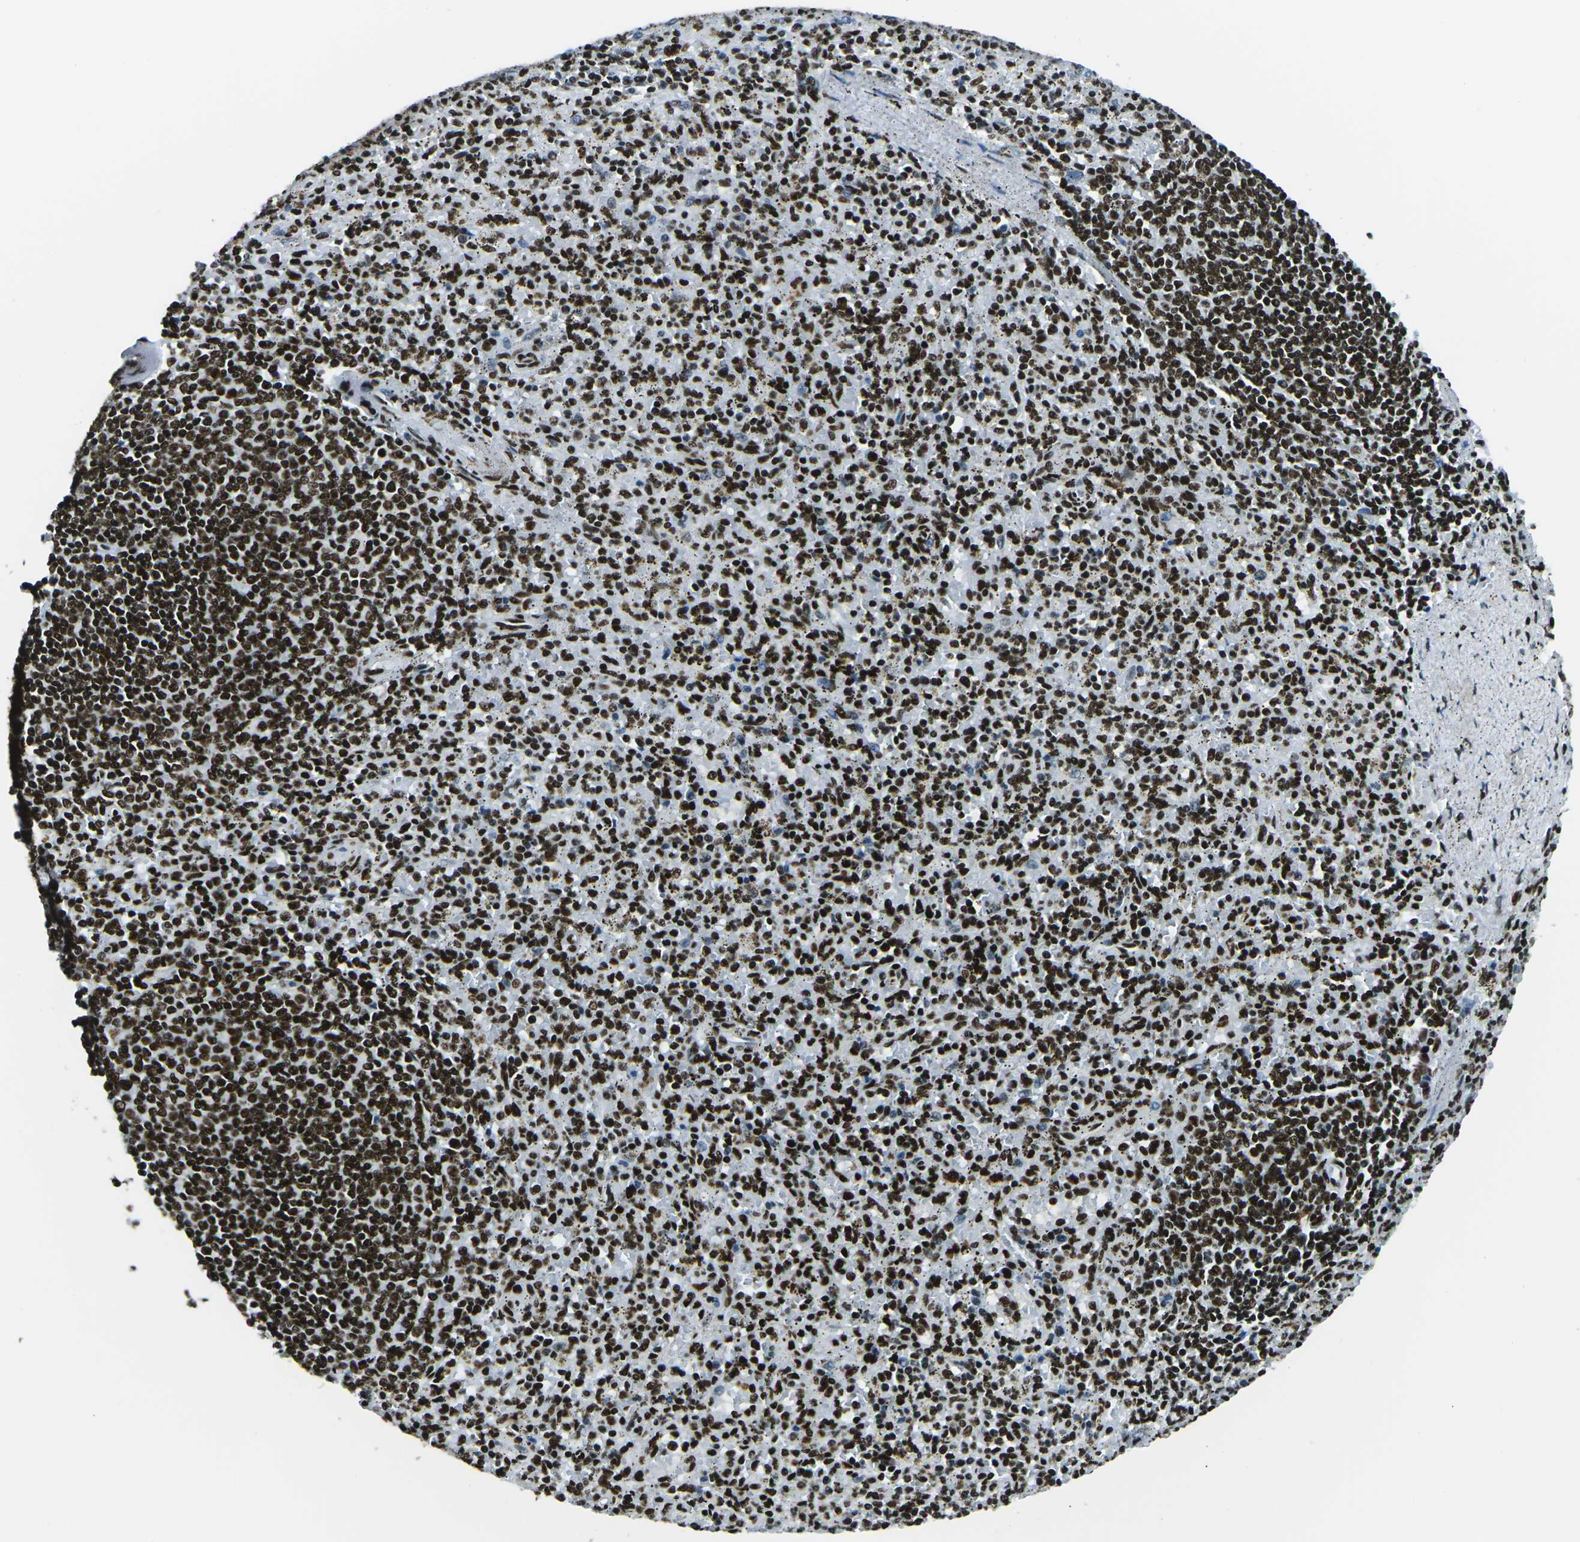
{"staining": {"intensity": "strong", "quantity": ">75%", "location": "nuclear"}, "tissue": "spleen", "cell_type": "Cells in red pulp", "image_type": "normal", "snomed": [{"axis": "morphology", "description": "Normal tissue, NOS"}, {"axis": "topography", "description": "Spleen"}], "caption": "Immunohistochemistry (IHC) micrograph of normal human spleen stained for a protein (brown), which demonstrates high levels of strong nuclear positivity in about >75% of cells in red pulp.", "gene": "HNRNPL", "patient": {"sex": "male", "age": 72}}